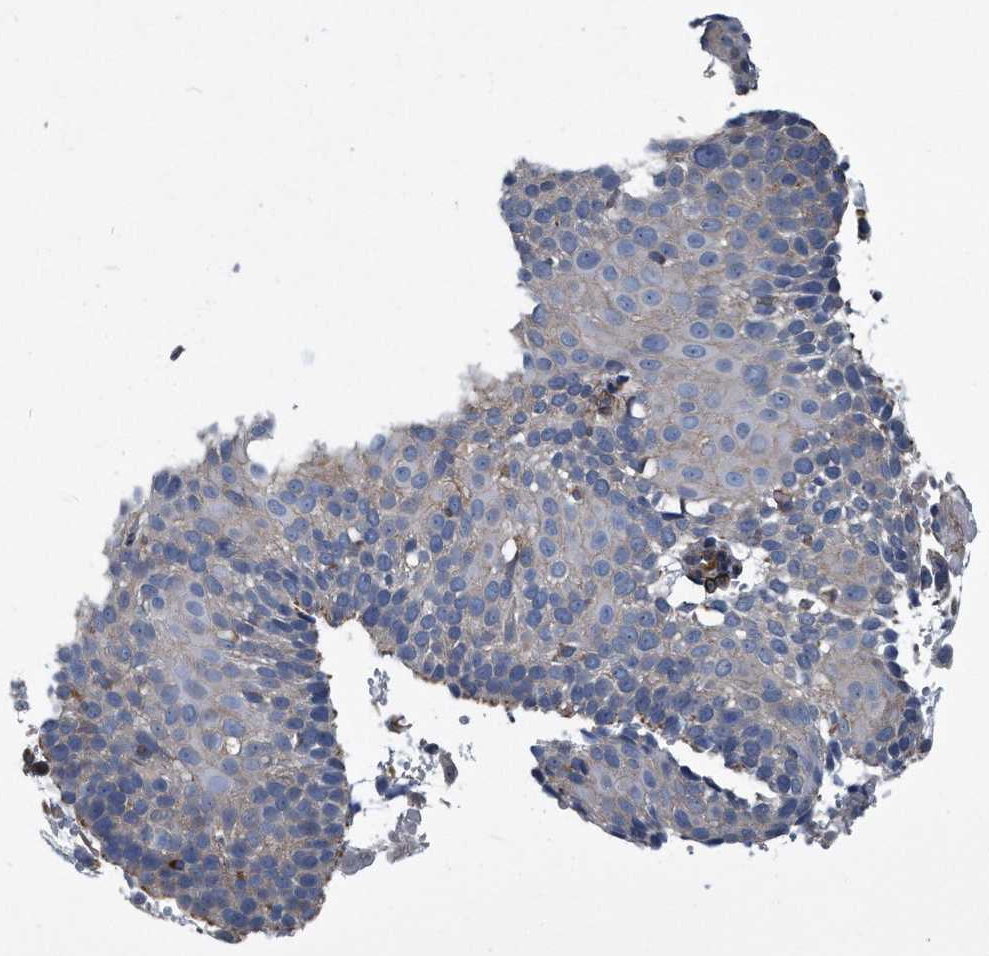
{"staining": {"intensity": "moderate", "quantity": "<25%", "location": "cytoplasmic/membranous"}, "tissue": "cervical cancer", "cell_type": "Tumor cells", "image_type": "cancer", "snomed": [{"axis": "morphology", "description": "Squamous cell carcinoma, NOS"}, {"axis": "topography", "description": "Cervix"}], "caption": "Immunohistochemistry (DAB) staining of cervical cancer (squamous cell carcinoma) exhibits moderate cytoplasmic/membranous protein staining in approximately <25% of tumor cells.", "gene": "PLEC", "patient": {"sex": "female", "age": 74}}